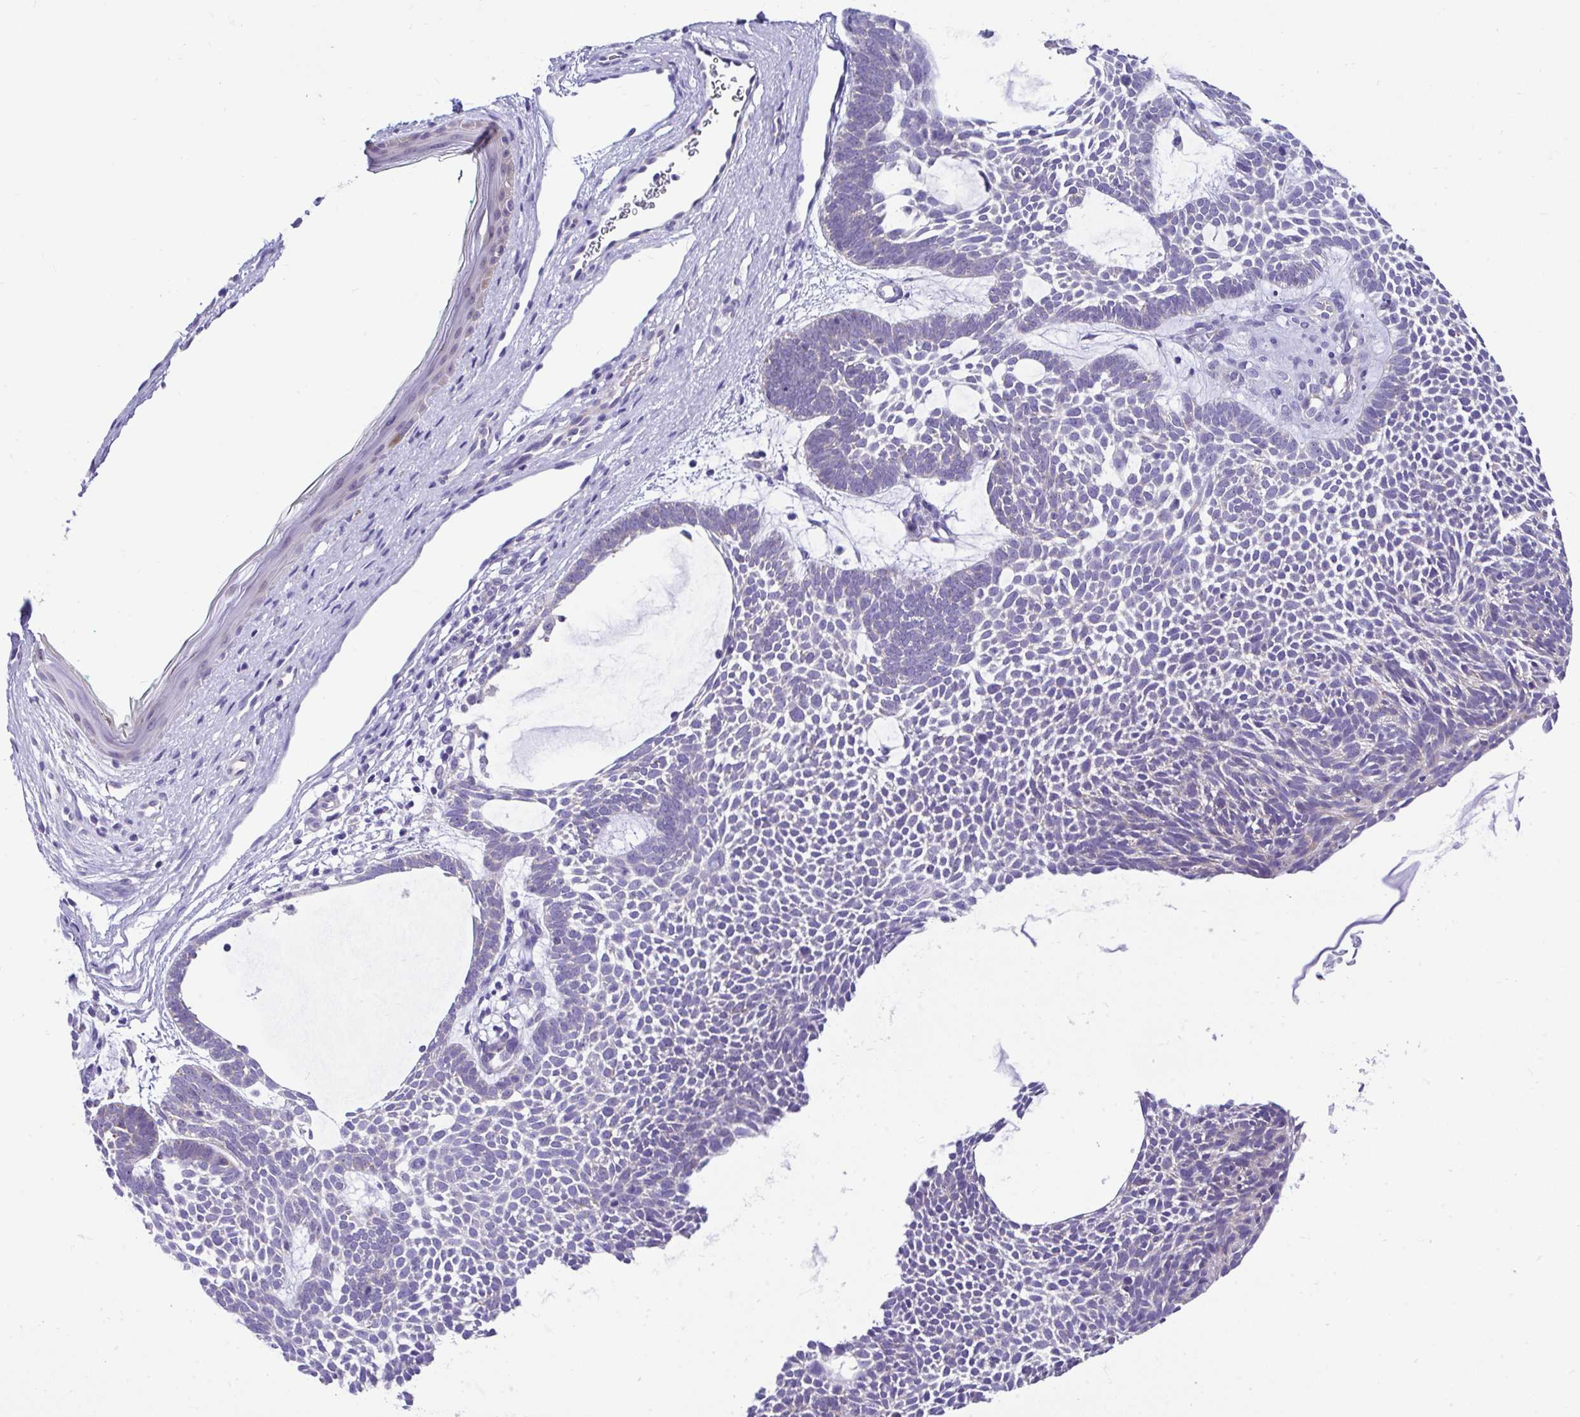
{"staining": {"intensity": "negative", "quantity": "none", "location": "none"}, "tissue": "skin cancer", "cell_type": "Tumor cells", "image_type": "cancer", "snomed": [{"axis": "morphology", "description": "Basal cell carcinoma"}, {"axis": "topography", "description": "Skin"}, {"axis": "topography", "description": "Skin of face"}], "caption": "A high-resolution micrograph shows immunohistochemistry staining of skin basal cell carcinoma, which exhibits no significant staining in tumor cells.", "gene": "RPL7", "patient": {"sex": "male", "age": 83}}